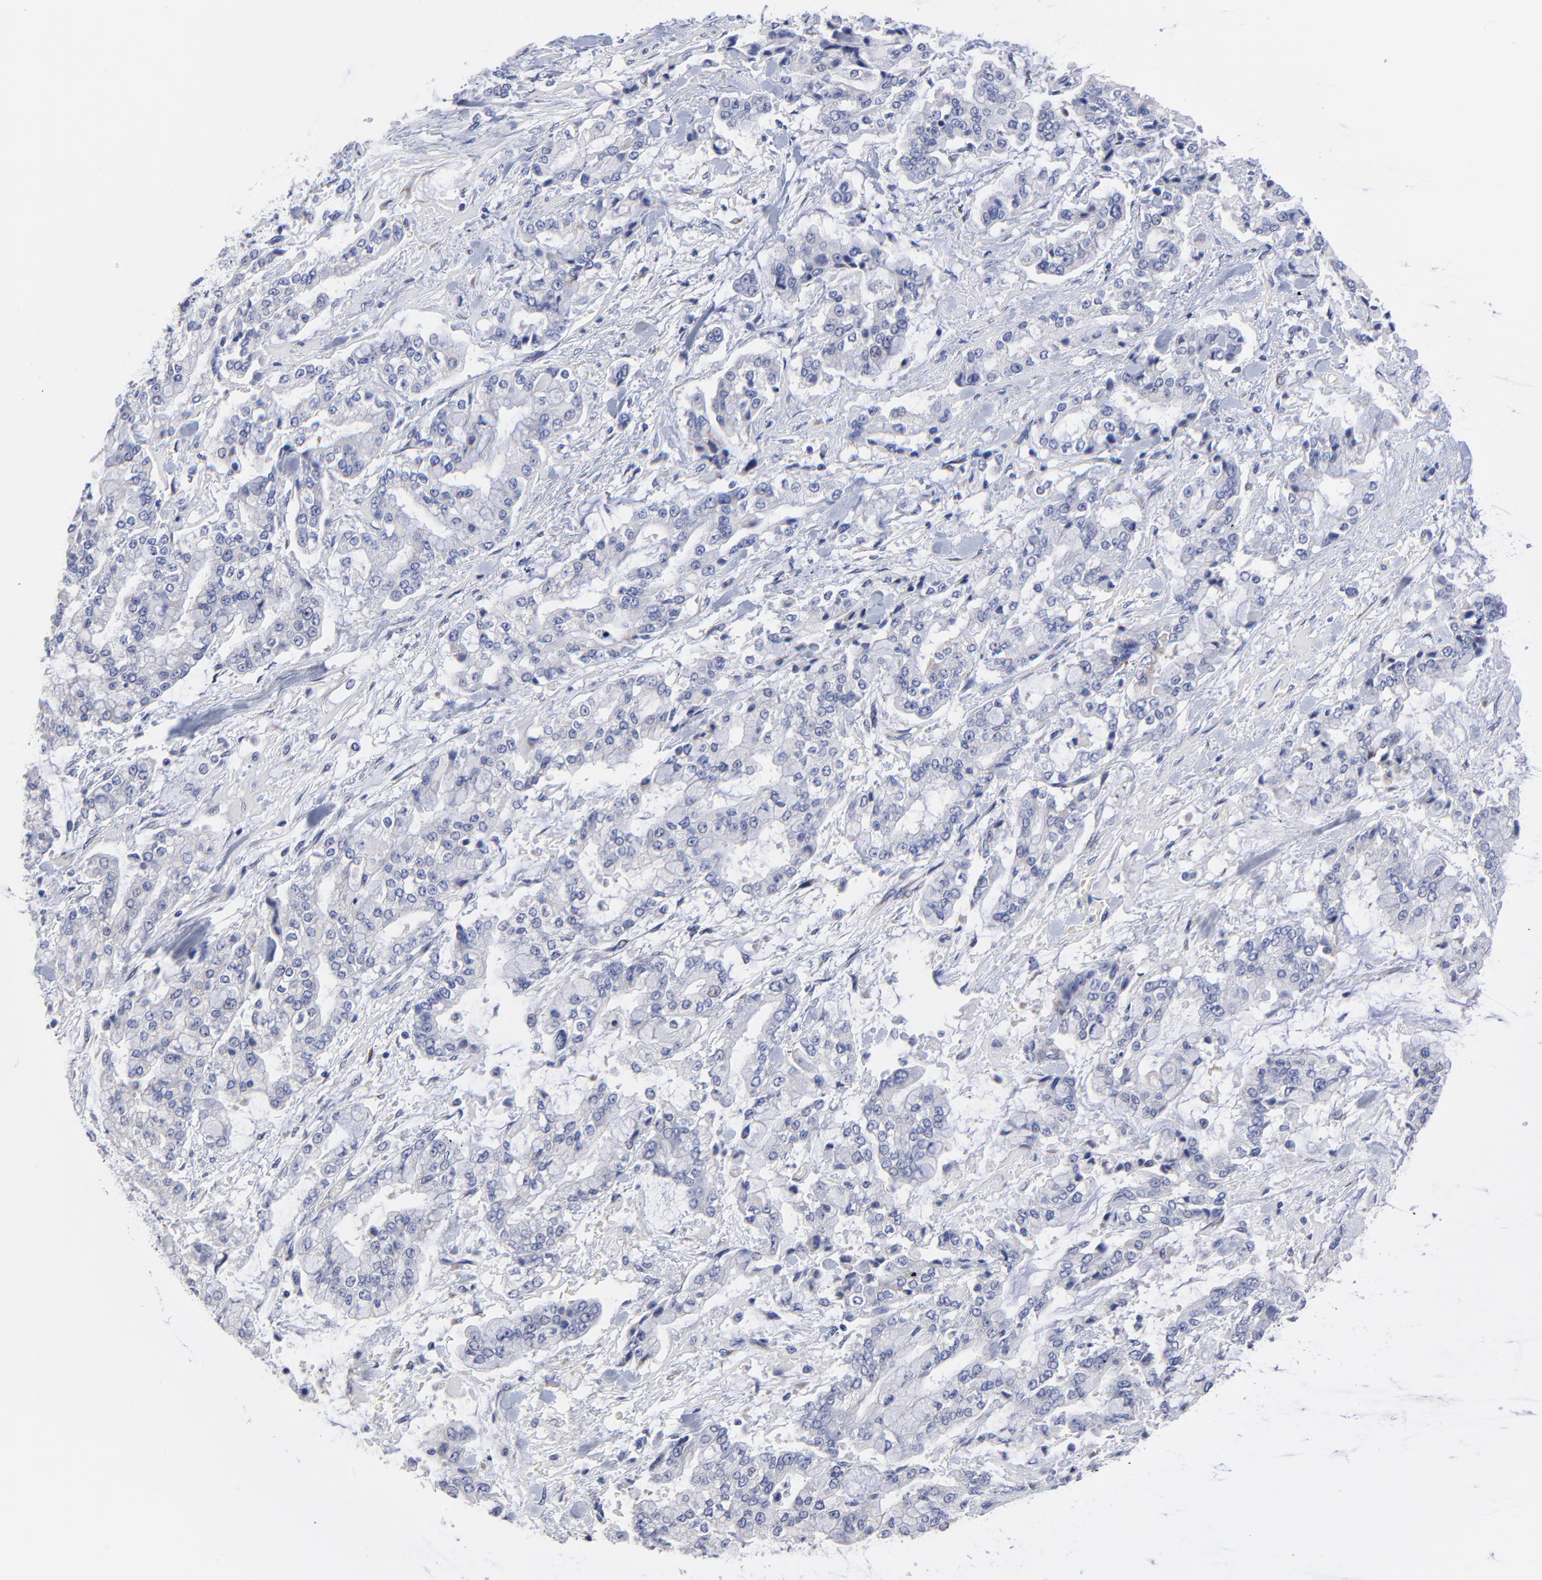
{"staining": {"intensity": "negative", "quantity": "none", "location": "none"}, "tissue": "stomach cancer", "cell_type": "Tumor cells", "image_type": "cancer", "snomed": [{"axis": "morphology", "description": "Normal tissue, NOS"}, {"axis": "morphology", "description": "Adenocarcinoma, NOS"}, {"axis": "topography", "description": "Stomach, upper"}, {"axis": "topography", "description": "Stomach"}], "caption": "Tumor cells show no significant staining in adenocarcinoma (stomach). (Stains: DAB (3,3'-diaminobenzidine) immunohistochemistry with hematoxylin counter stain, Microscopy: brightfield microscopy at high magnification).", "gene": "LAX1", "patient": {"sex": "male", "age": 76}}